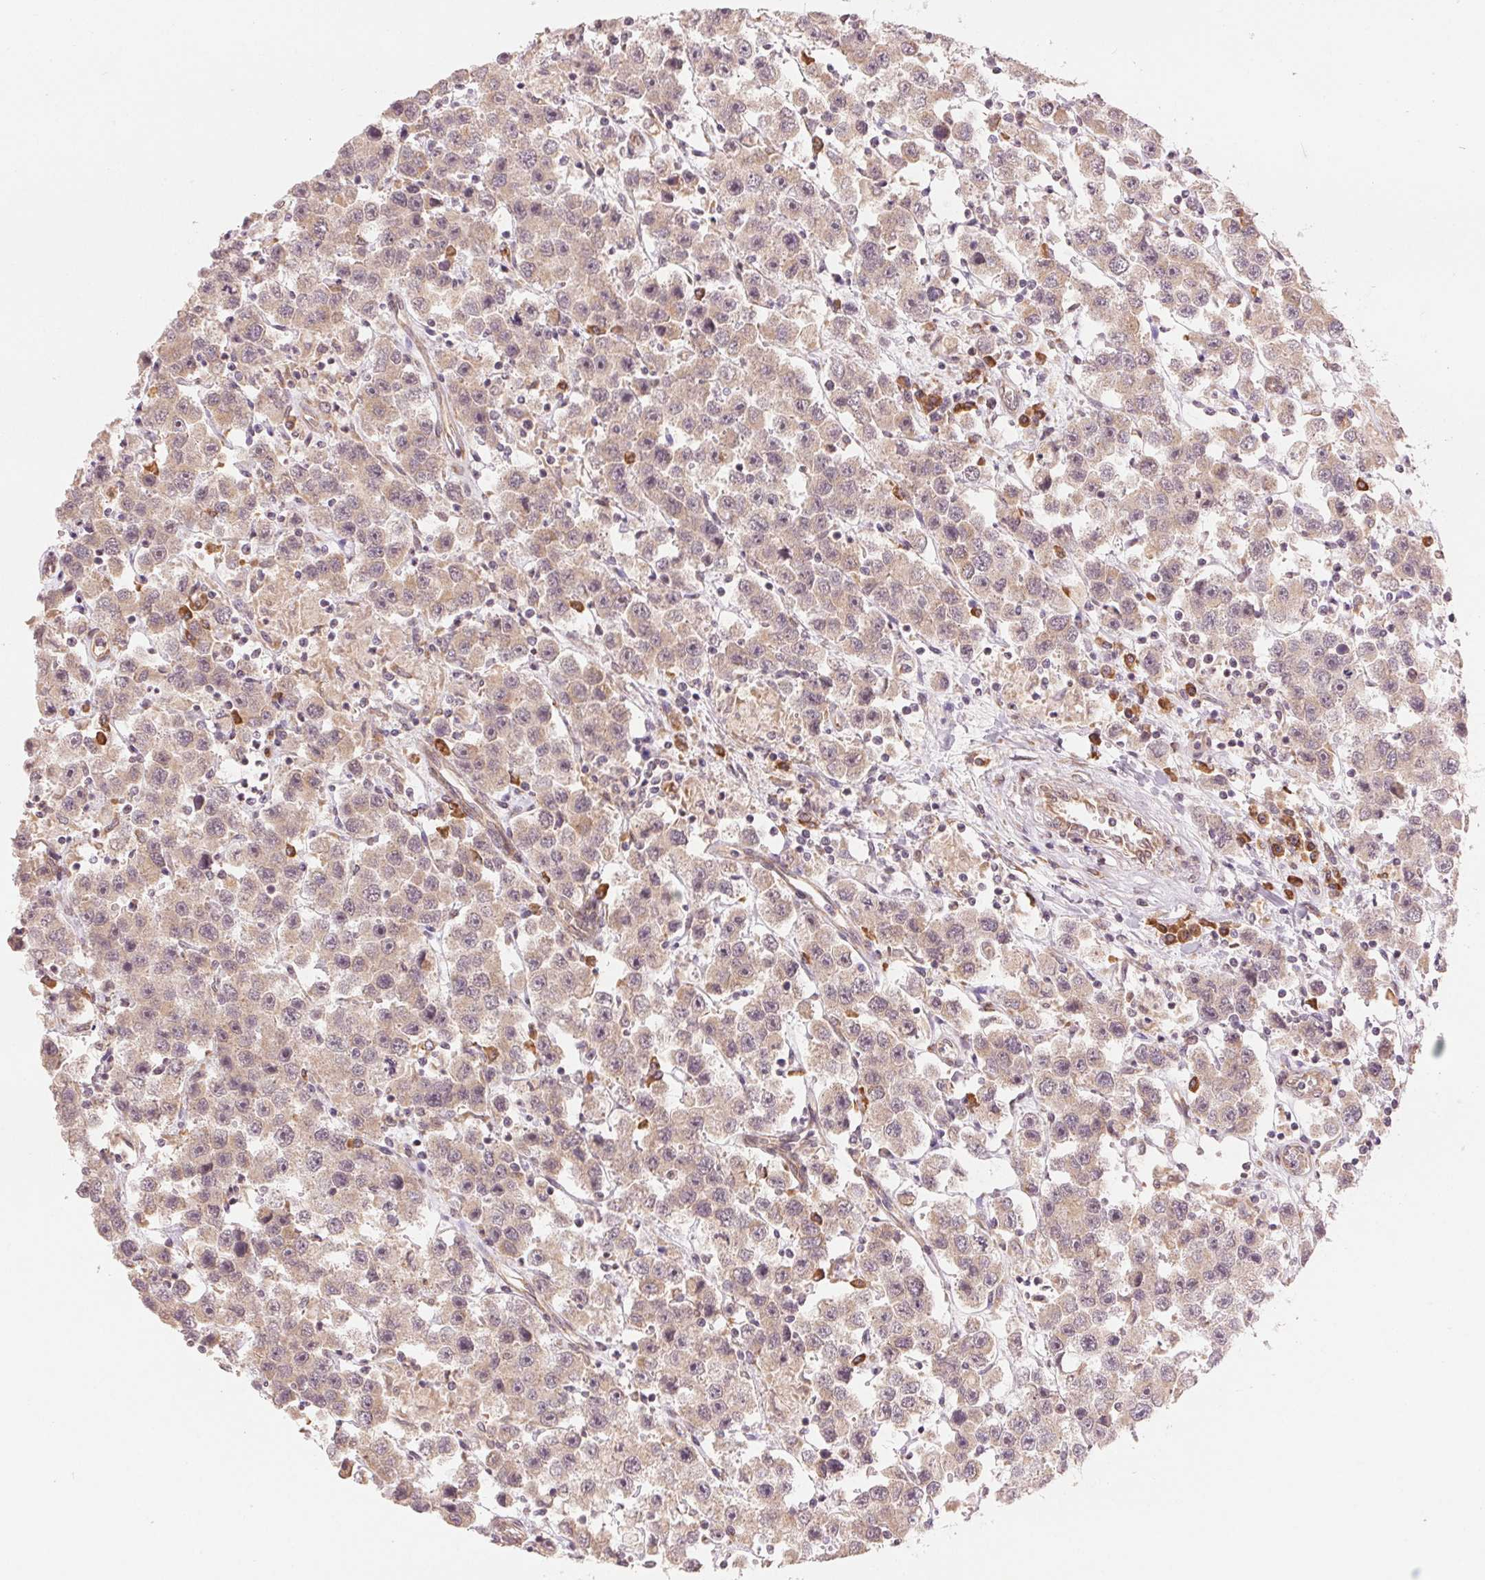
{"staining": {"intensity": "weak", "quantity": ">75%", "location": "cytoplasmic/membranous"}, "tissue": "testis cancer", "cell_type": "Tumor cells", "image_type": "cancer", "snomed": [{"axis": "morphology", "description": "Seminoma, NOS"}, {"axis": "topography", "description": "Testis"}], "caption": "Approximately >75% of tumor cells in human testis cancer exhibit weak cytoplasmic/membranous protein staining as visualized by brown immunohistochemical staining.", "gene": "SLC20A1", "patient": {"sex": "male", "age": 45}}